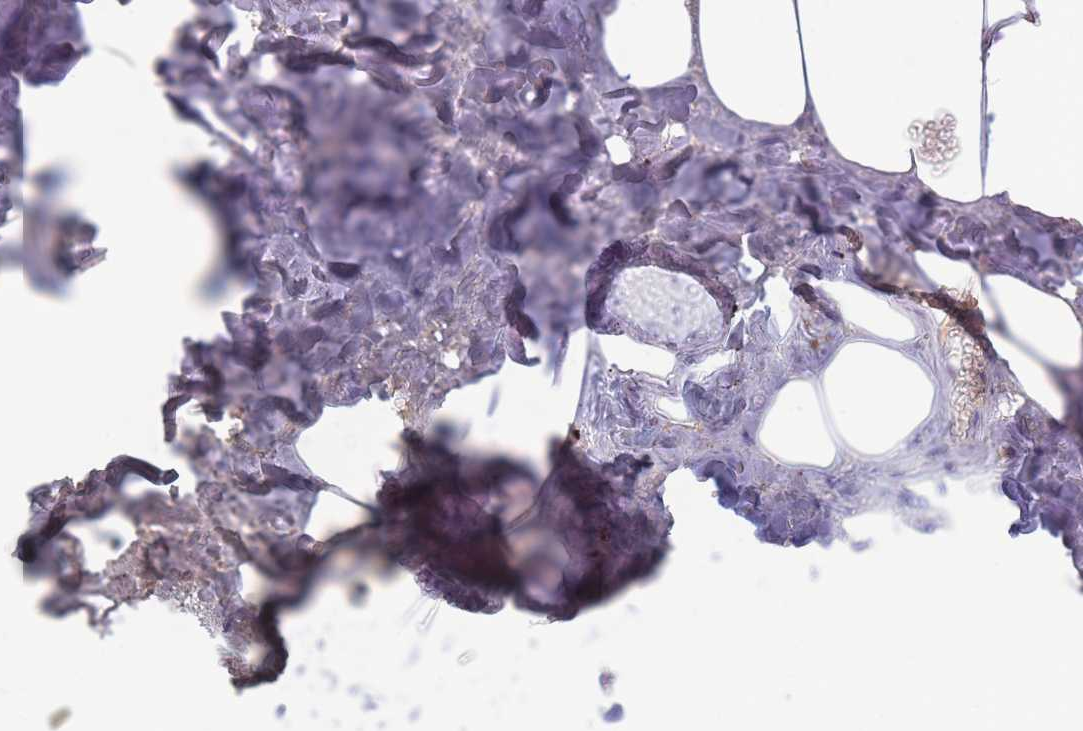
{"staining": {"intensity": "negative", "quantity": "none", "location": "none"}, "tissue": "adipose tissue", "cell_type": "Adipocytes", "image_type": "normal", "snomed": [{"axis": "morphology", "description": "Normal tissue, NOS"}, {"axis": "topography", "description": "Salivary gland"}, {"axis": "topography", "description": "Peripheral nerve tissue"}], "caption": "The immunohistochemistry (IHC) image has no significant expression in adipocytes of adipose tissue.", "gene": "TPSAB1", "patient": {"sex": "male", "age": 38}}